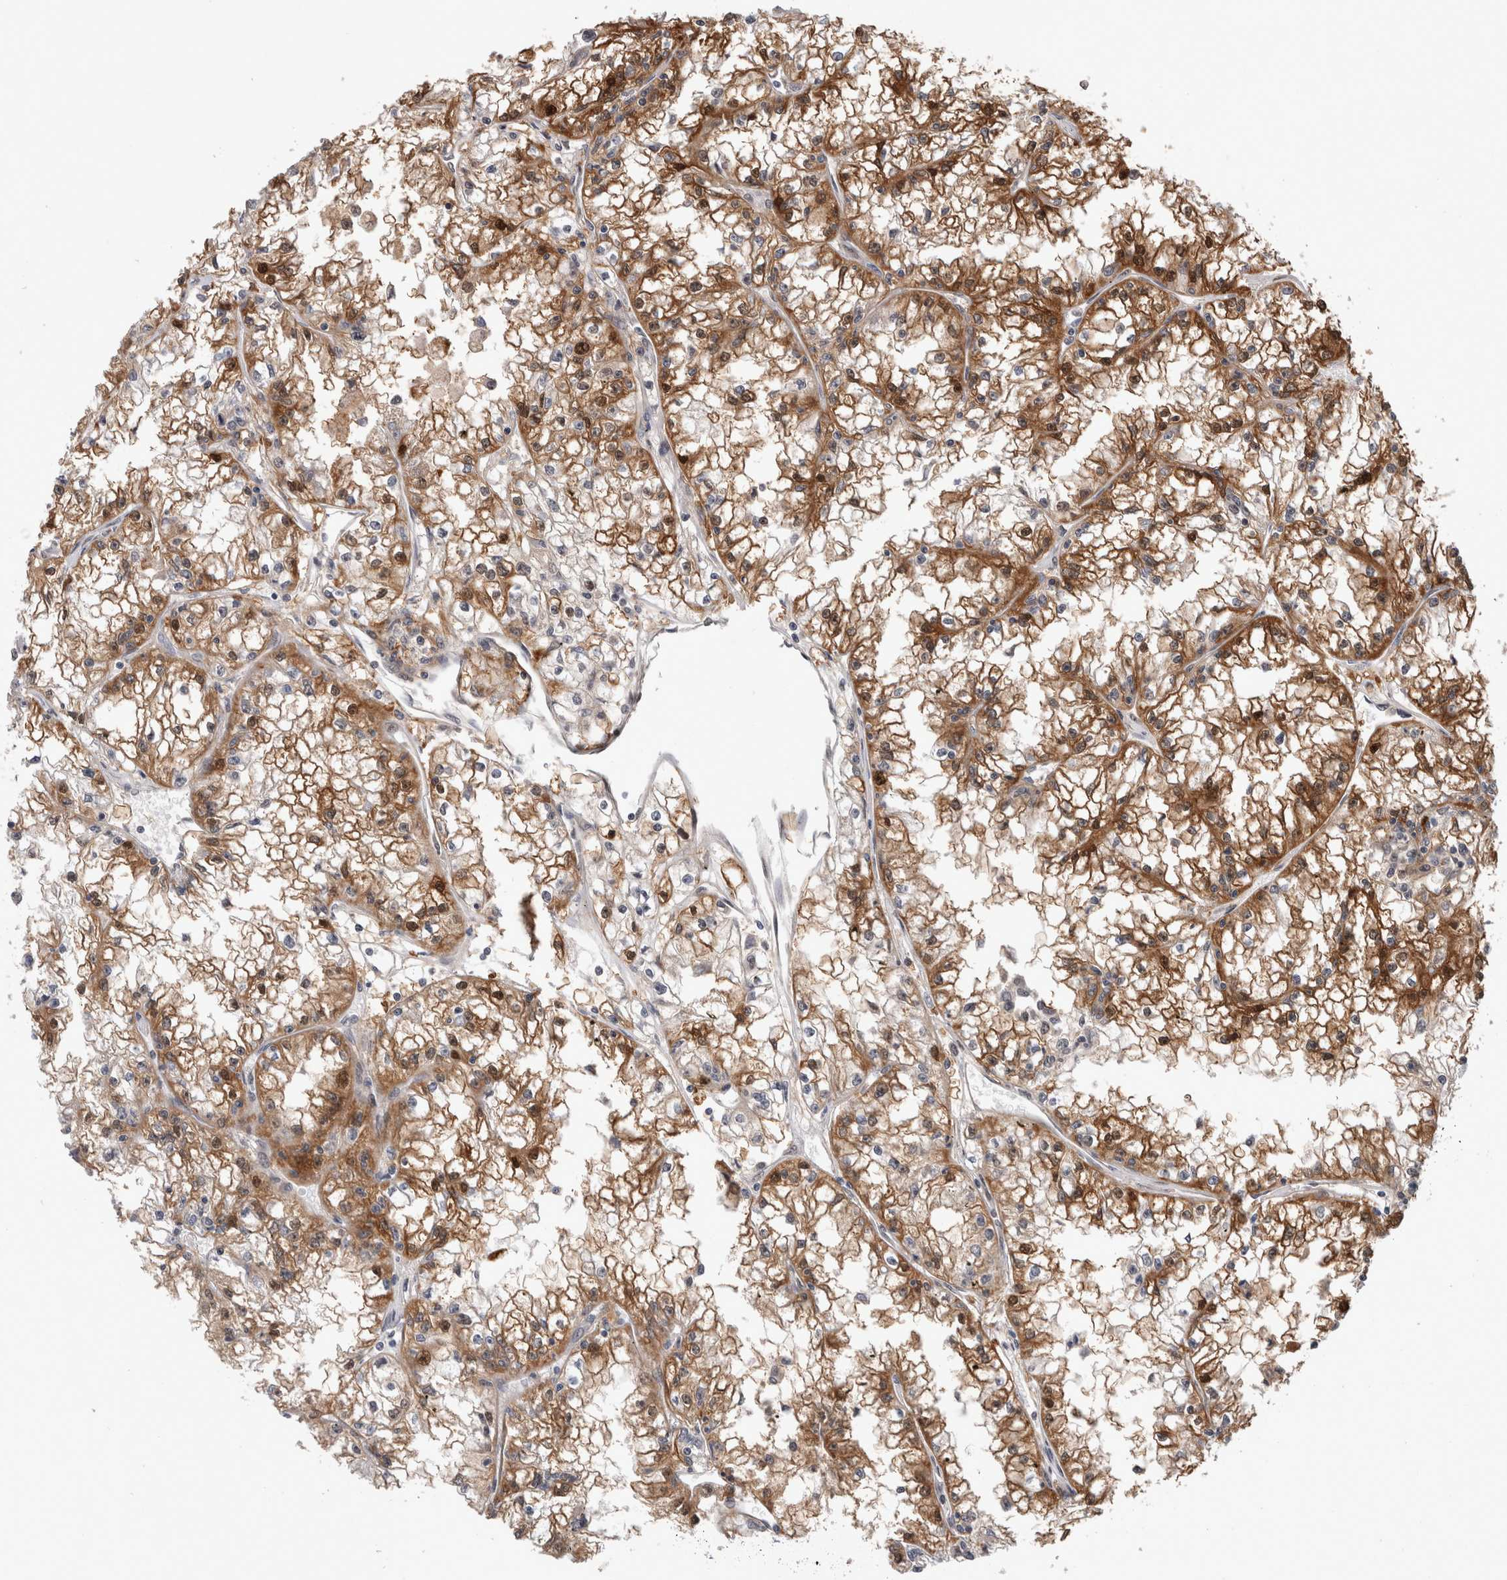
{"staining": {"intensity": "moderate", "quantity": ">75%", "location": "cytoplasmic/membranous"}, "tissue": "renal cancer", "cell_type": "Tumor cells", "image_type": "cancer", "snomed": [{"axis": "morphology", "description": "Adenocarcinoma, NOS"}, {"axis": "topography", "description": "Kidney"}], "caption": "Immunohistochemistry of human renal cancer (adenocarcinoma) exhibits medium levels of moderate cytoplasmic/membranous expression in about >75% of tumor cells.", "gene": "MRPL37", "patient": {"sex": "male", "age": 56}}